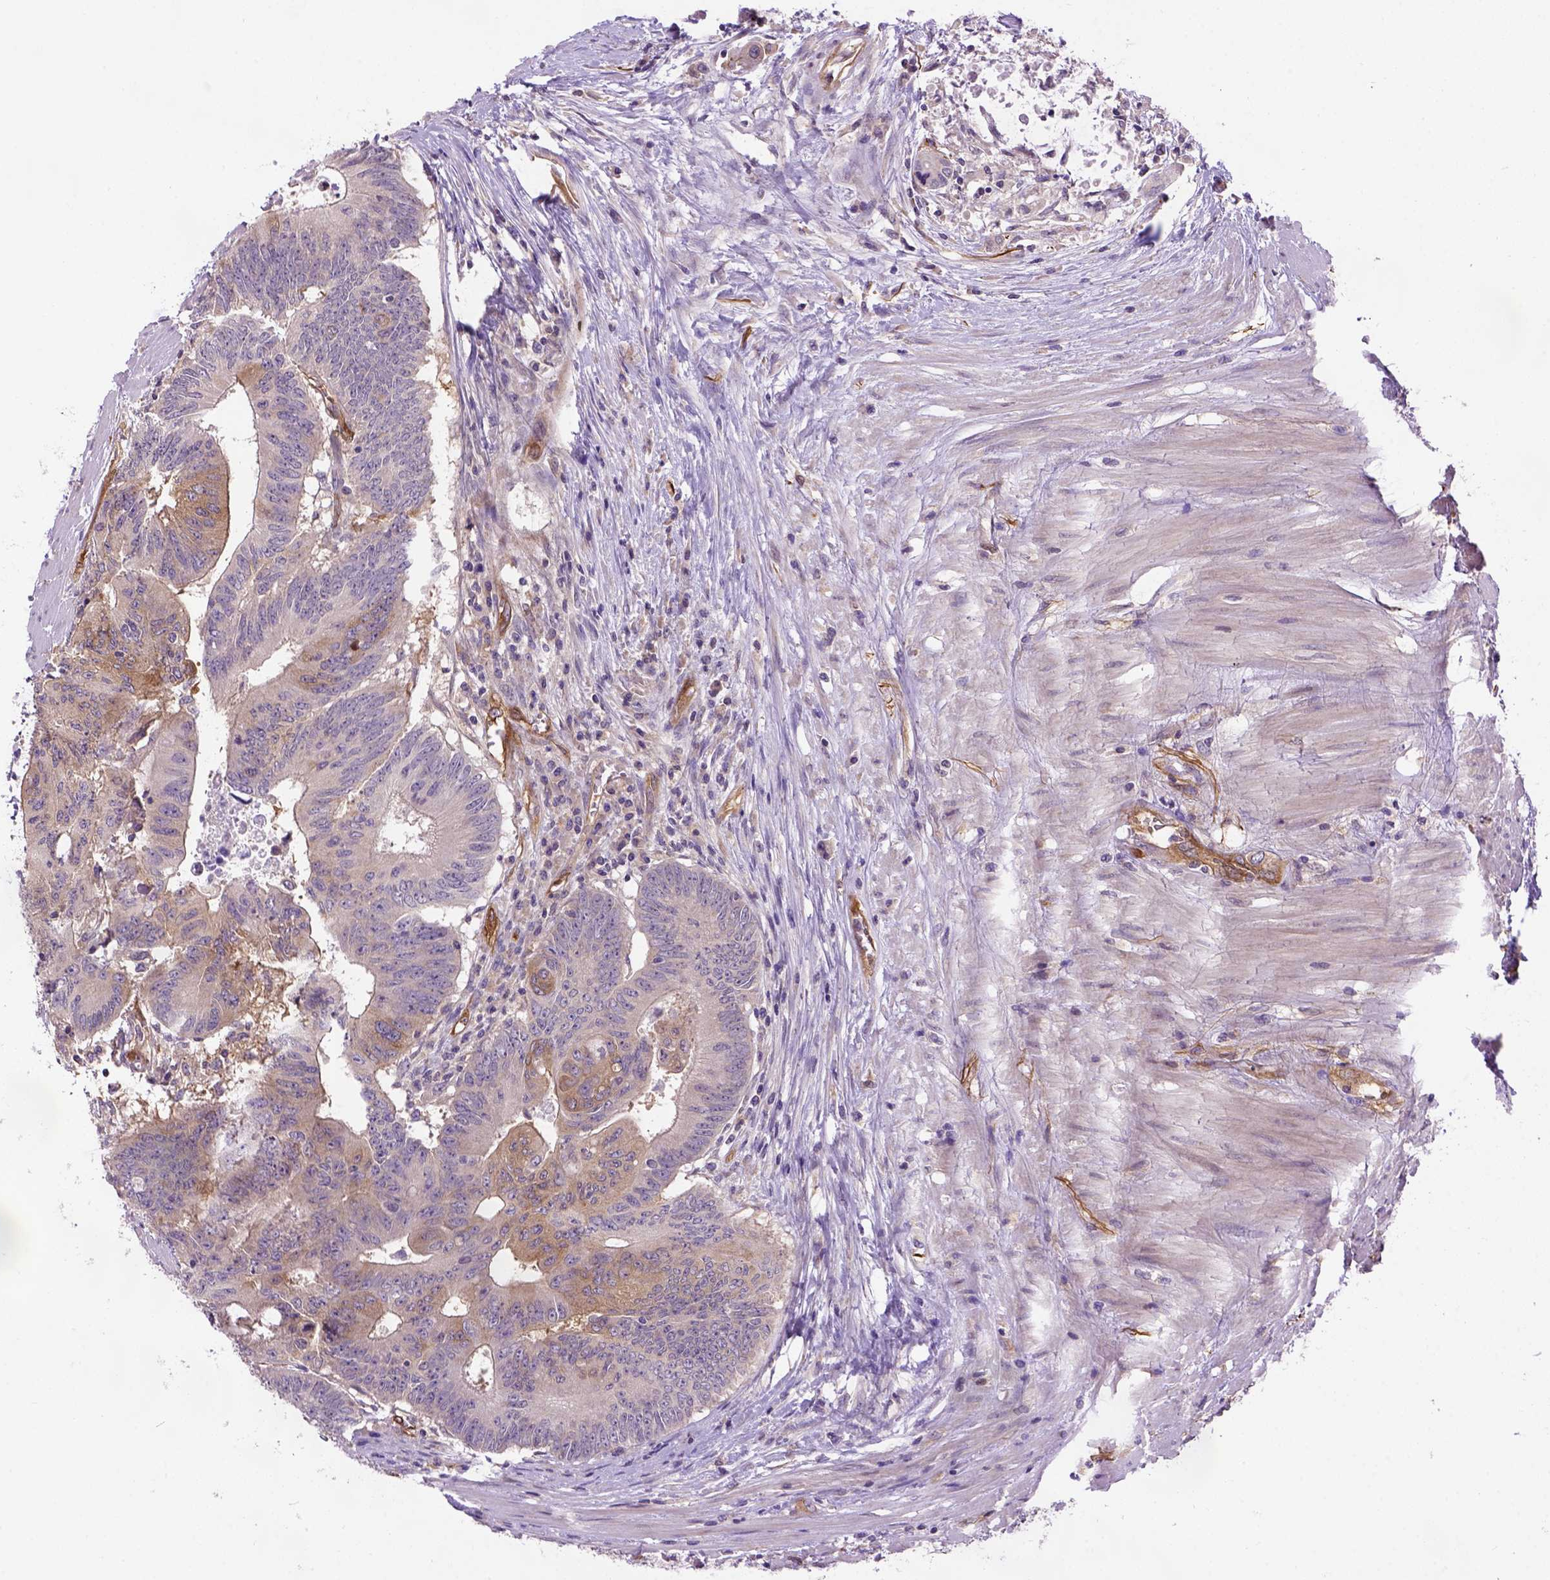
{"staining": {"intensity": "moderate", "quantity": "25%-75%", "location": "cytoplasmic/membranous"}, "tissue": "colorectal cancer", "cell_type": "Tumor cells", "image_type": "cancer", "snomed": [{"axis": "morphology", "description": "Adenocarcinoma, NOS"}, {"axis": "topography", "description": "Rectum"}], "caption": "Moderate cytoplasmic/membranous staining is identified in about 25%-75% of tumor cells in colorectal cancer (adenocarcinoma).", "gene": "CASKIN2", "patient": {"sex": "male", "age": 59}}